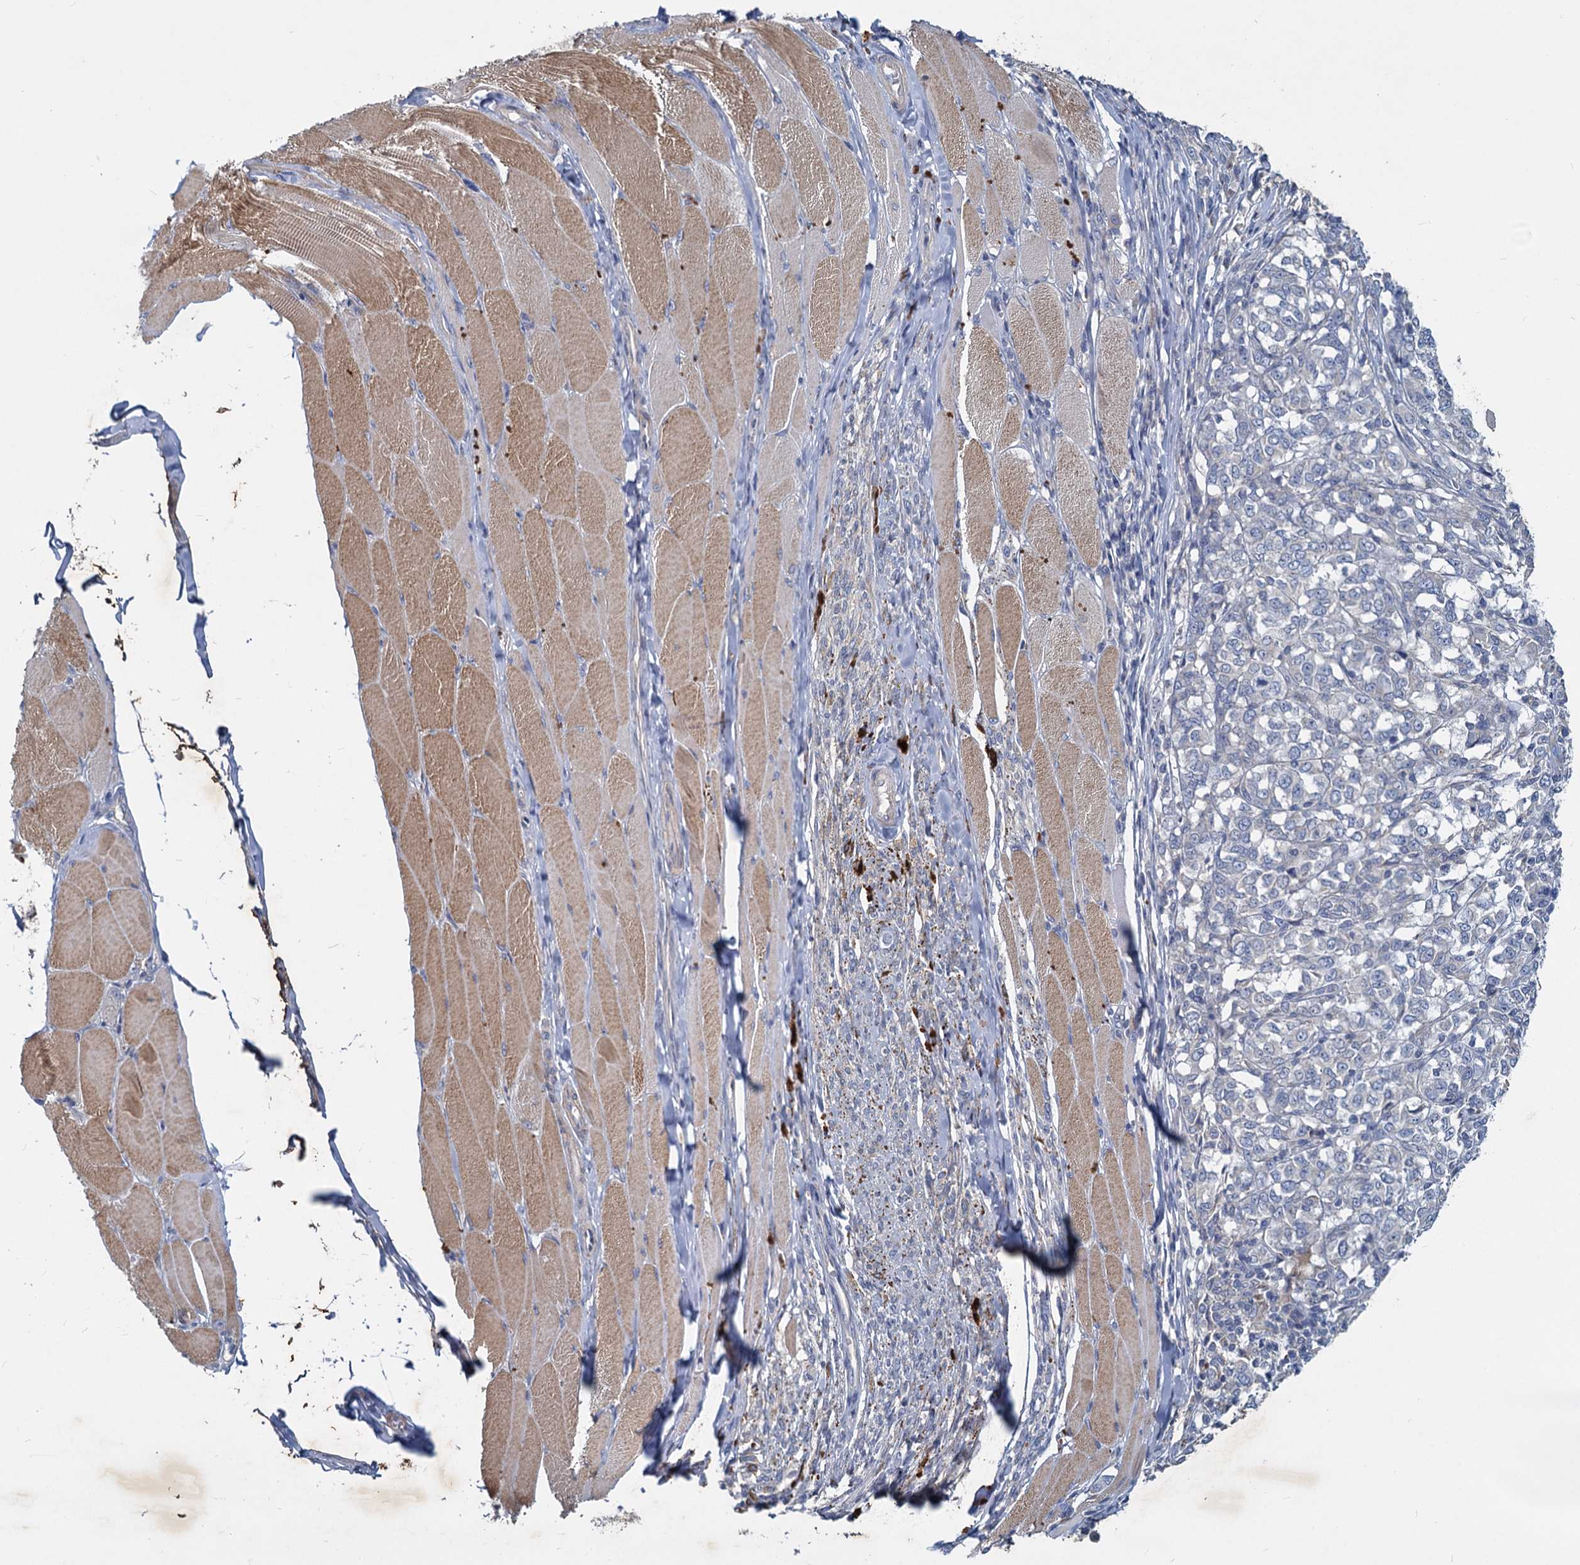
{"staining": {"intensity": "negative", "quantity": "none", "location": "none"}, "tissue": "melanoma", "cell_type": "Tumor cells", "image_type": "cancer", "snomed": [{"axis": "morphology", "description": "Malignant melanoma, NOS"}, {"axis": "topography", "description": "Skin"}], "caption": "Immunohistochemical staining of malignant melanoma shows no significant staining in tumor cells.", "gene": "SLC2A7", "patient": {"sex": "female", "age": 72}}